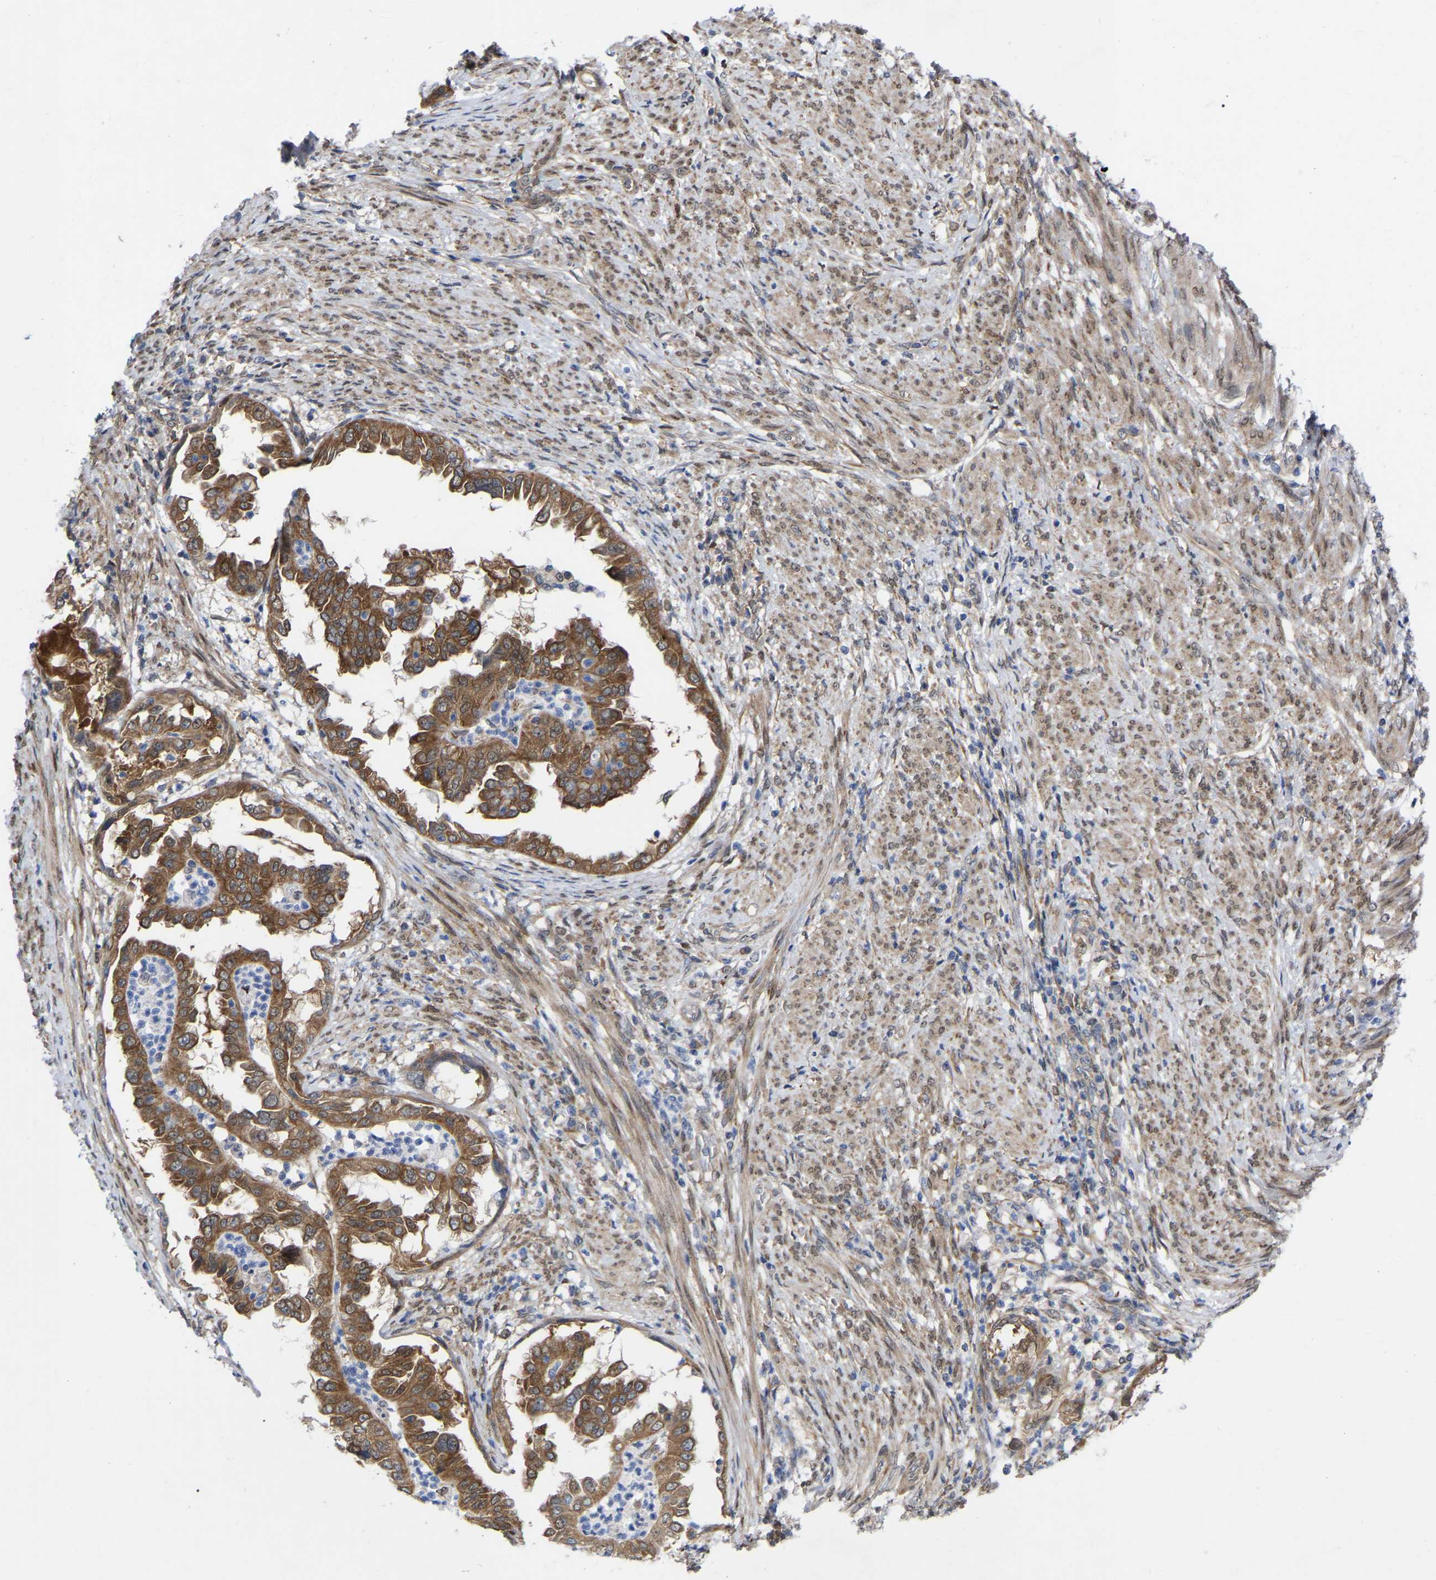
{"staining": {"intensity": "moderate", "quantity": ">75%", "location": "cytoplasmic/membranous"}, "tissue": "endometrial cancer", "cell_type": "Tumor cells", "image_type": "cancer", "snomed": [{"axis": "morphology", "description": "Adenocarcinoma, NOS"}, {"axis": "topography", "description": "Endometrium"}], "caption": "A brown stain highlights moderate cytoplasmic/membranous expression of a protein in adenocarcinoma (endometrial) tumor cells.", "gene": "UBE4B", "patient": {"sex": "female", "age": 85}}